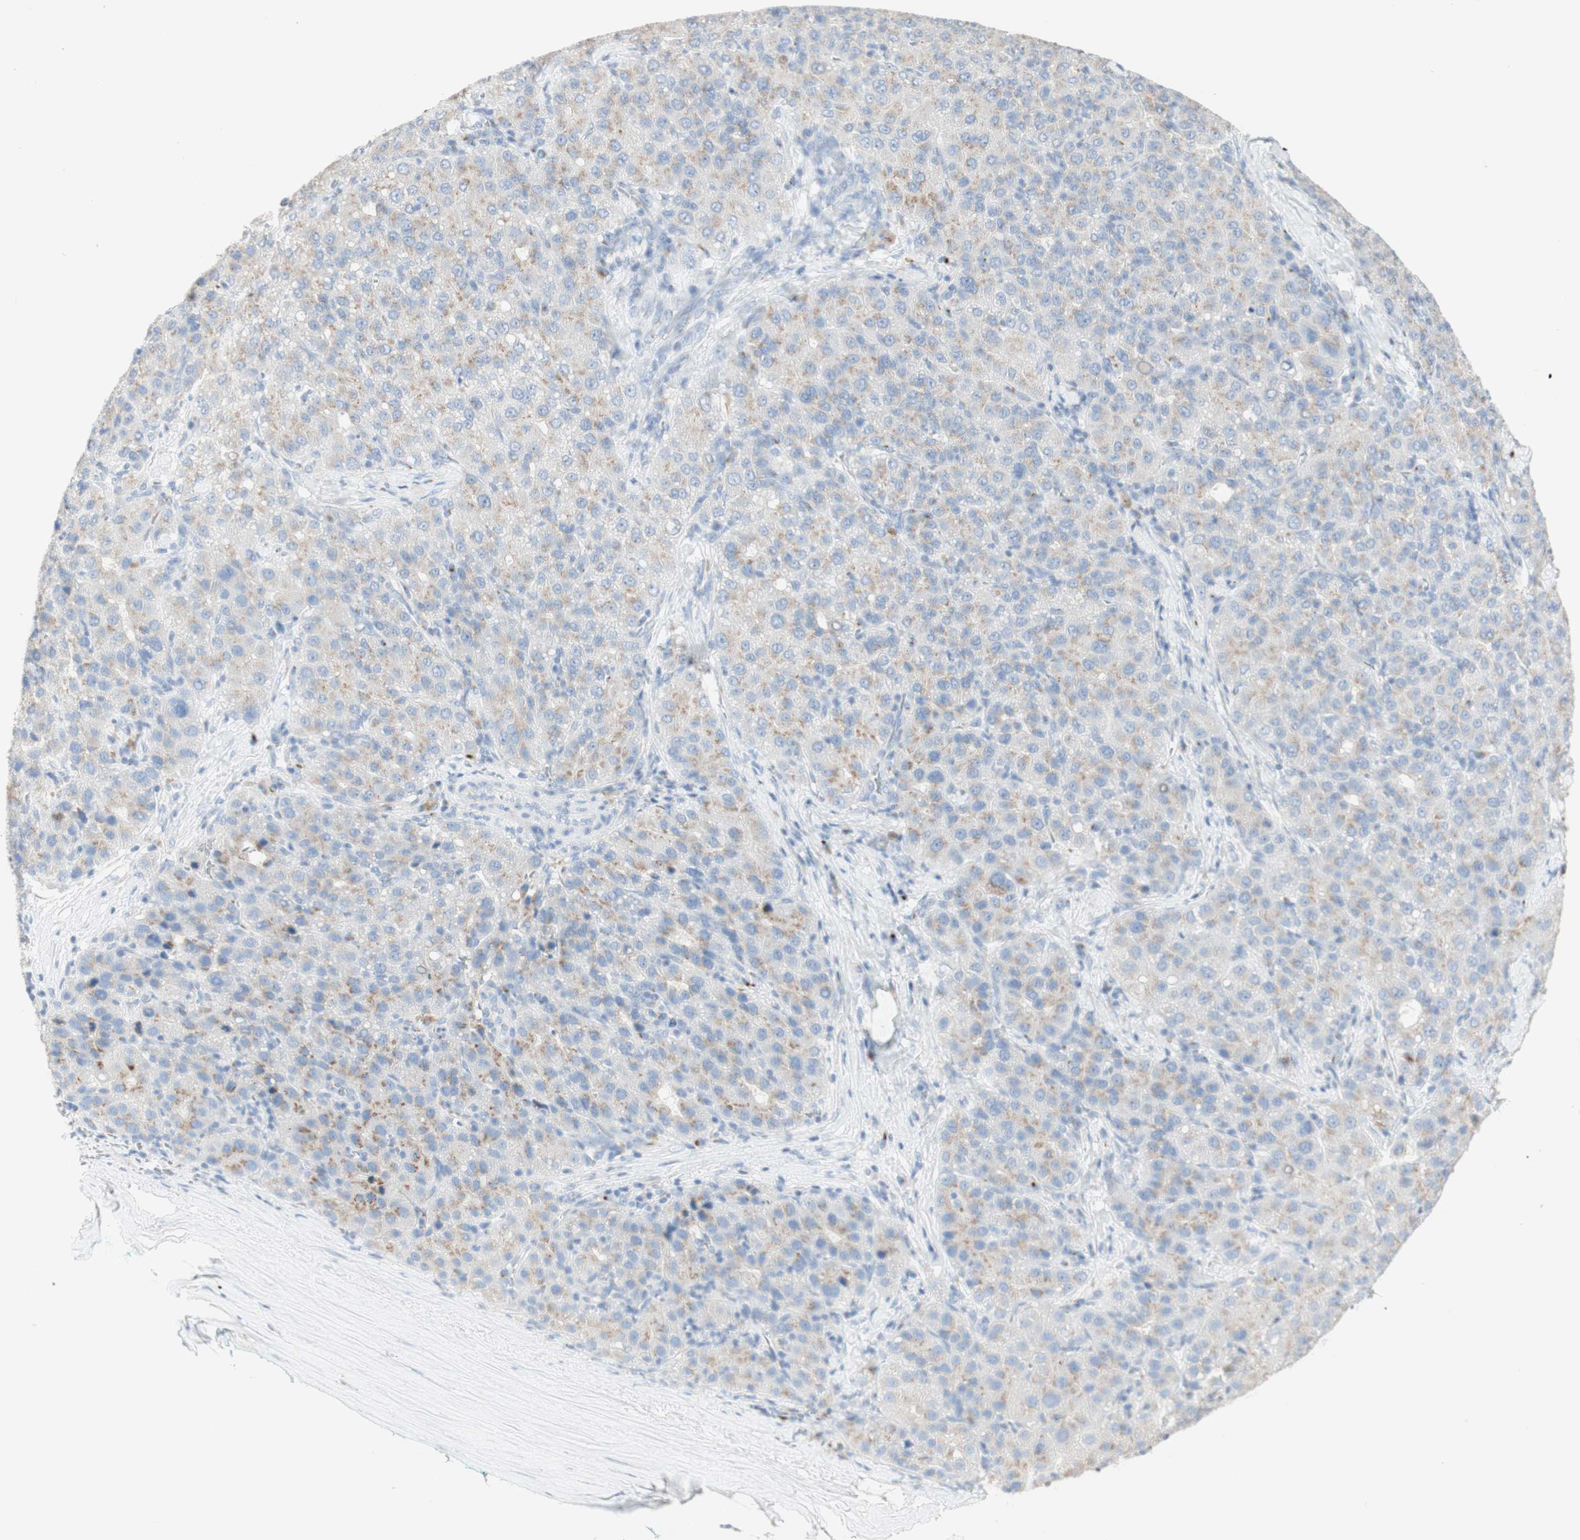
{"staining": {"intensity": "weak", "quantity": "25%-75%", "location": "cytoplasmic/membranous"}, "tissue": "liver cancer", "cell_type": "Tumor cells", "image_type": "cancer", "snomed": [{"axis": "morphology", "description": "Carcinoma, Hepatocellular, NOS"}, {"axis": "topography", "description": "Liver"}], "caption": "DAB immunohistochemical staining of liver cancer (hepatocellular carcinoma) displays weak cytoplasmic/membranous protein staining in approximately 25%-75% of tumor cells. The staining was performed using DAB, with brown indicating positive protein expression. Nuclei are stained blue with hematoxylin.", "gene": "MANEA", "patient": {"sex": "male", "age": 65}}